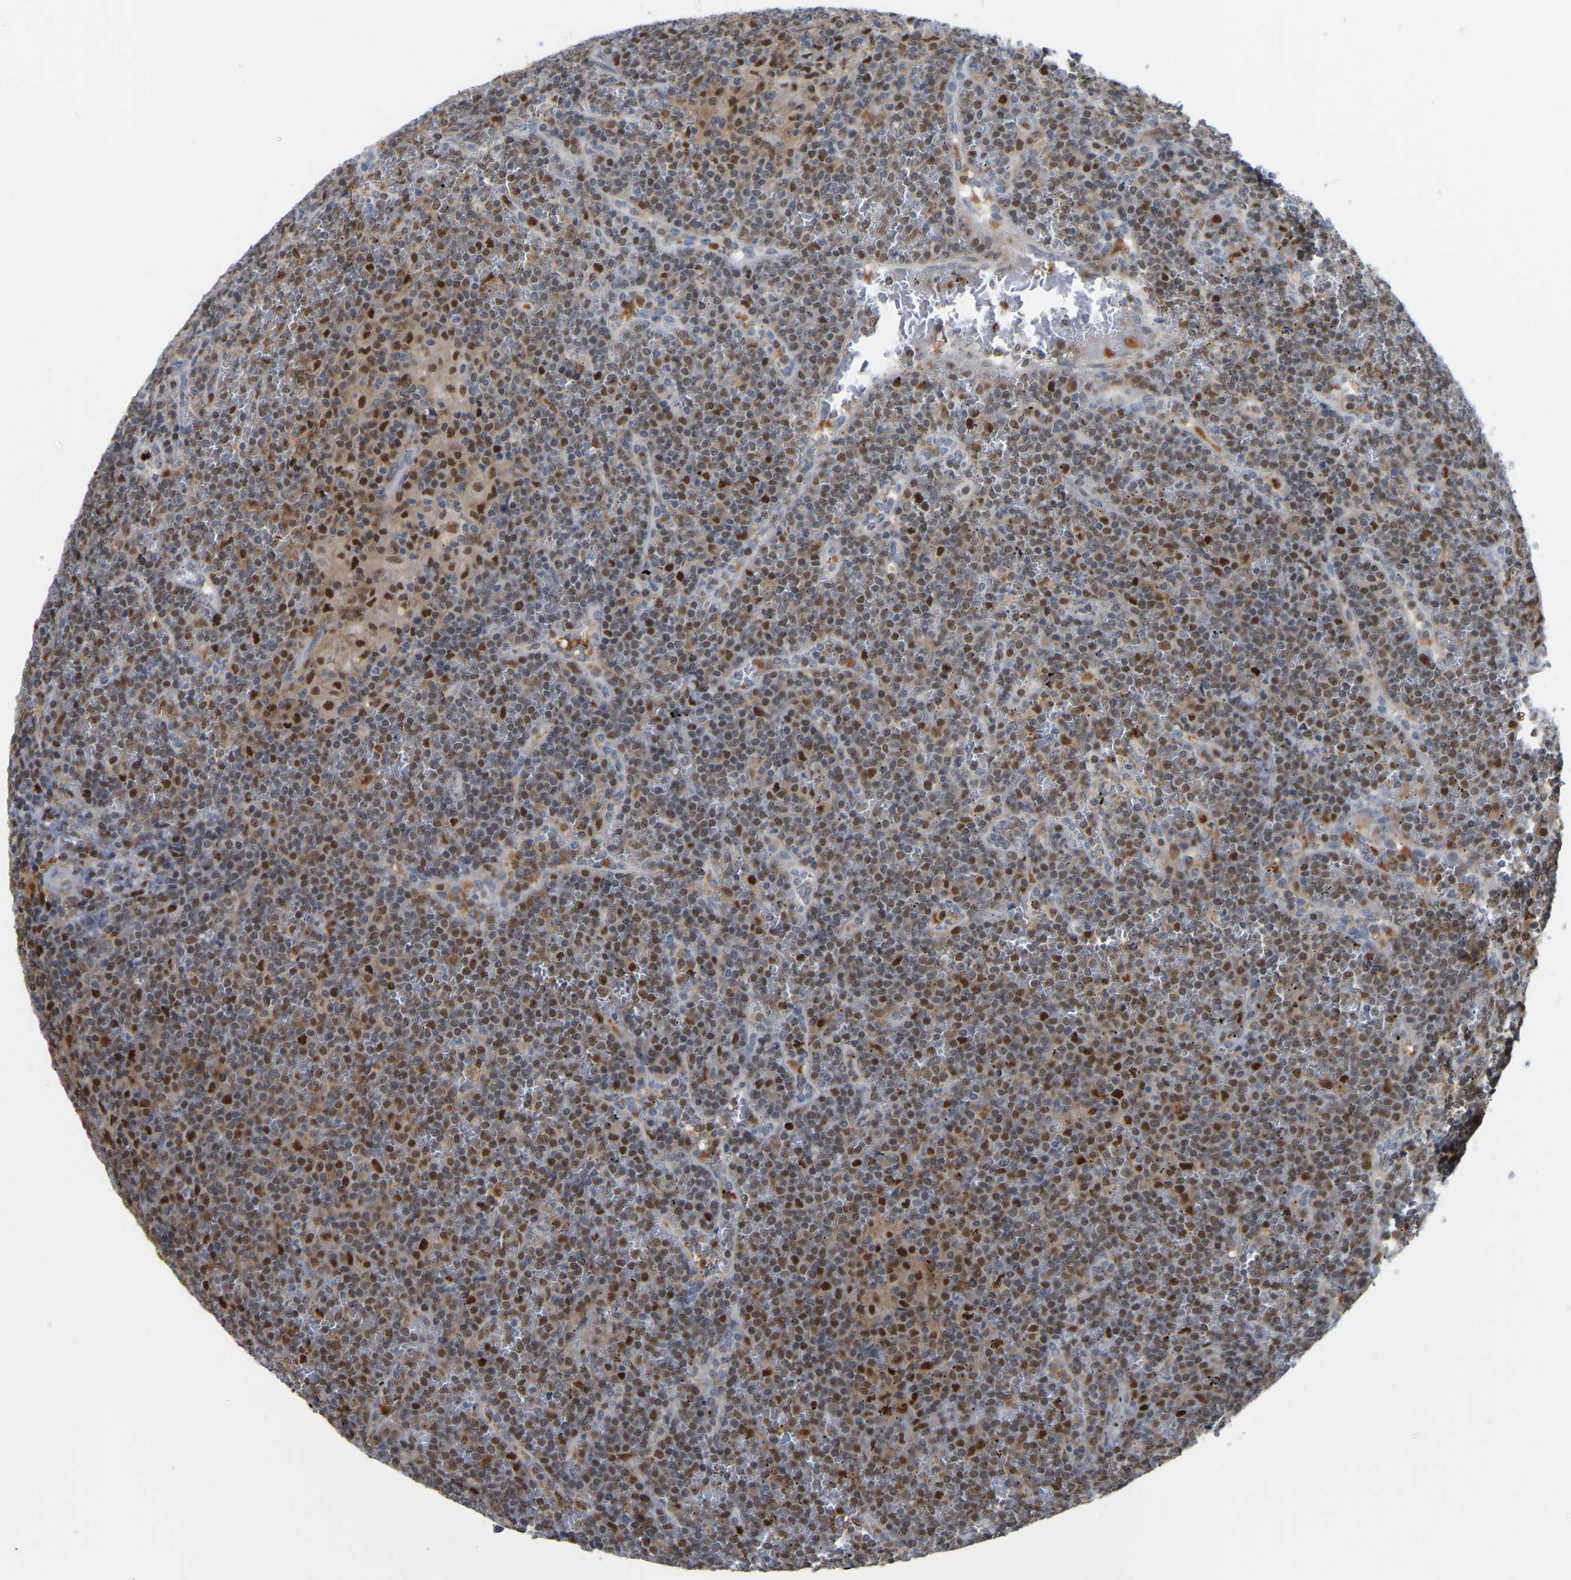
{"staining": {"intensity": "strong", "quantity": "25%-75%", "location": "nuclear"}, "tissue": "lymphoma", "cell_type": "Tumor cells", "image_type": "cancer", "snomed": [{"axis": "morphology", "description": "Malignant lymphoma, non-Hodgkin's type, Low grade"}, {"axis": "topography", "description": "Spleen"}], "caption": "This image reveals lymphoma stained with immunohistochemistry (IHC) to label a protein in brown. The nuclear of tumor cells show strong positivity for the protein. Nuclei are counter-stained blue.", "gene": "KLRG2", "patient": {"sex": "female", "age": 19}}